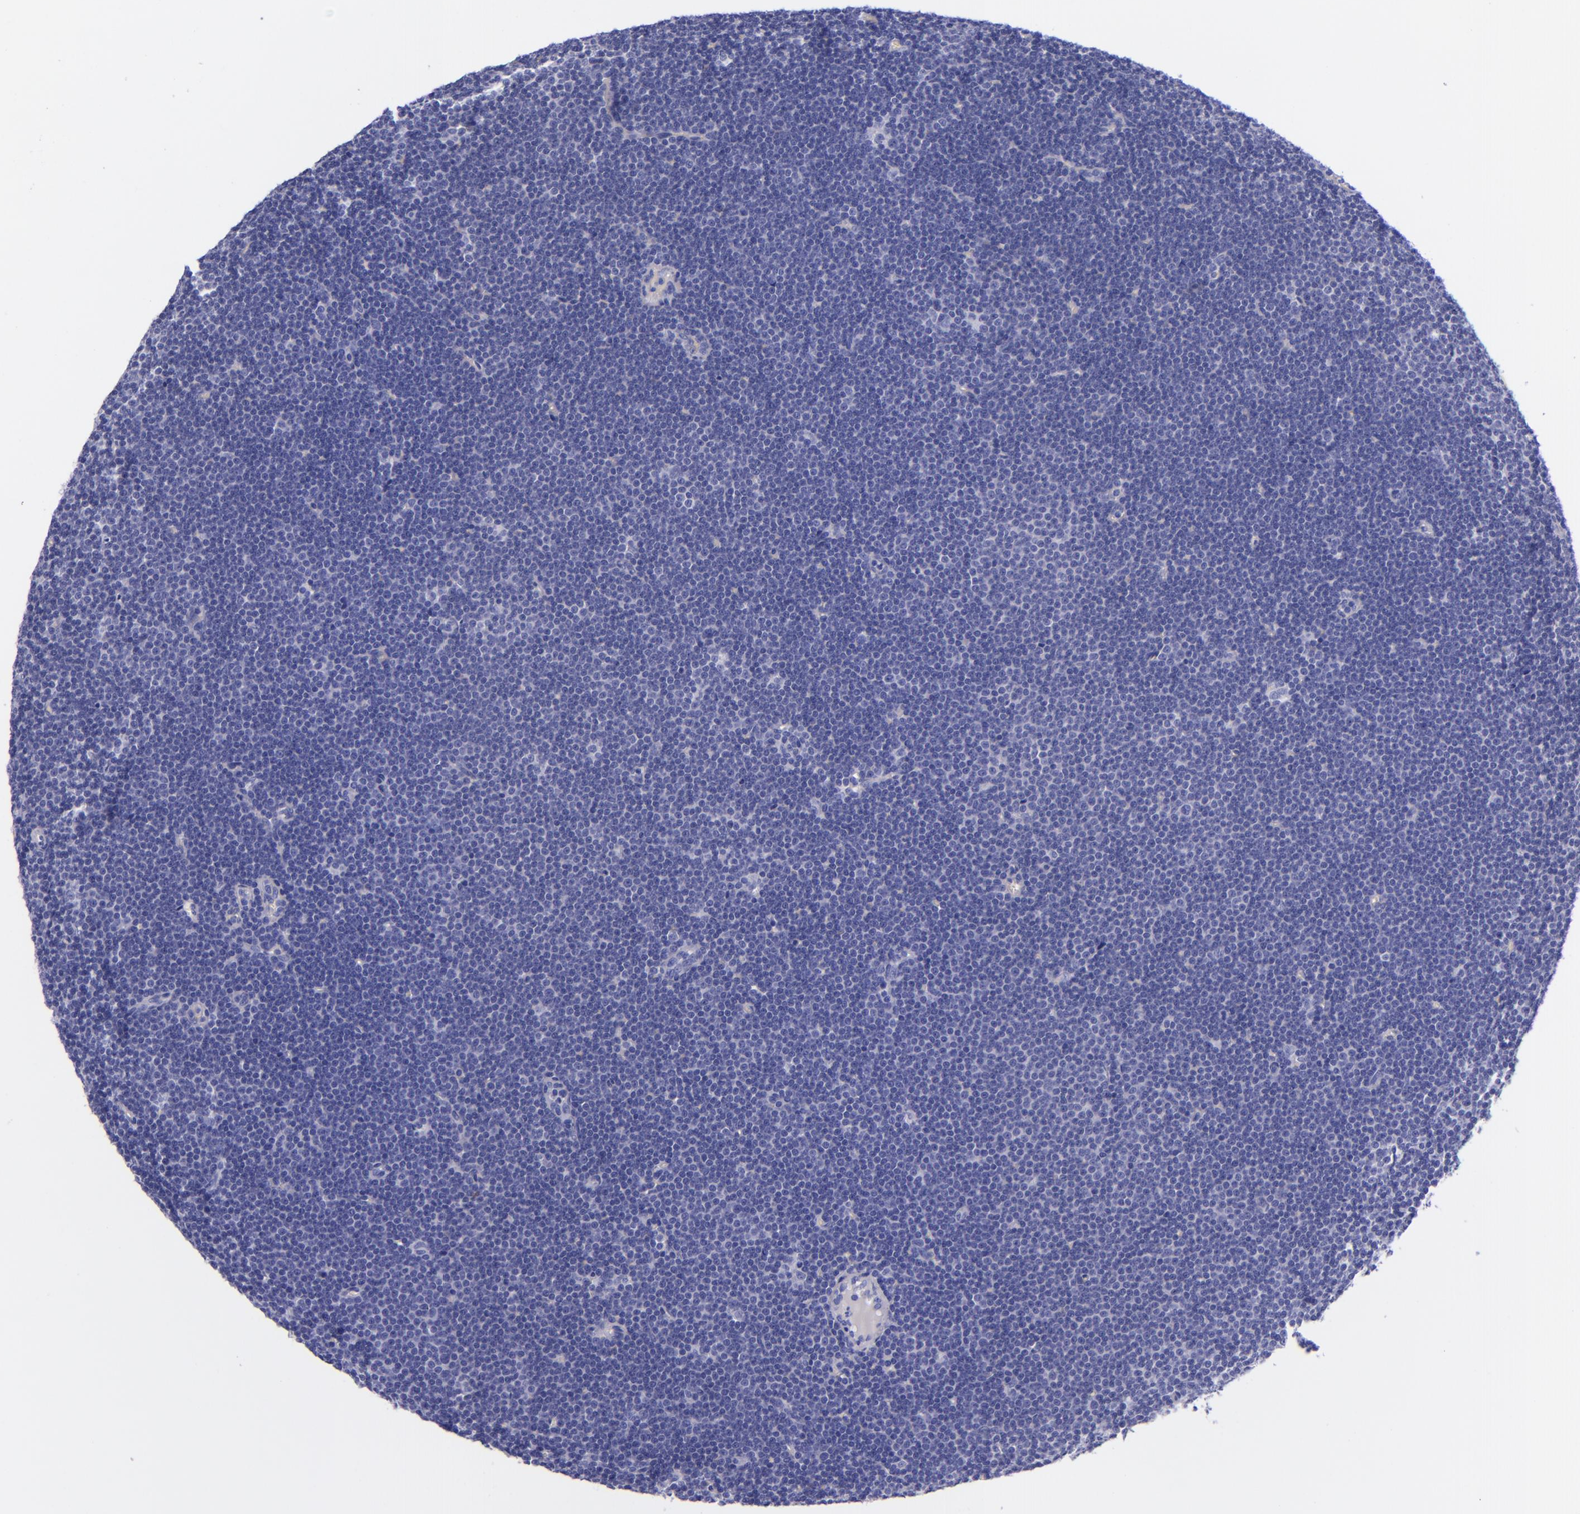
{"staining": {"intensity": "negative", "quantity": "none", "location": "none"}, "tissue": "lymphoma", "cell_type": "Tumor cells", "image_type": "cancer", "snomed": [{"axis": "morphology", "description": "Malignant lymphoma, non-Hodgkin's type, Low grade"}, {"axis": "topography", "description": "Lymph node"}], "caption": "Image shows no significant protein expression in tumor cells of malignant lymphoma, non-Hodgkin's type (low-grade).", "gene": "LAG3", "patient": {"sex": "female", "age": 73}}